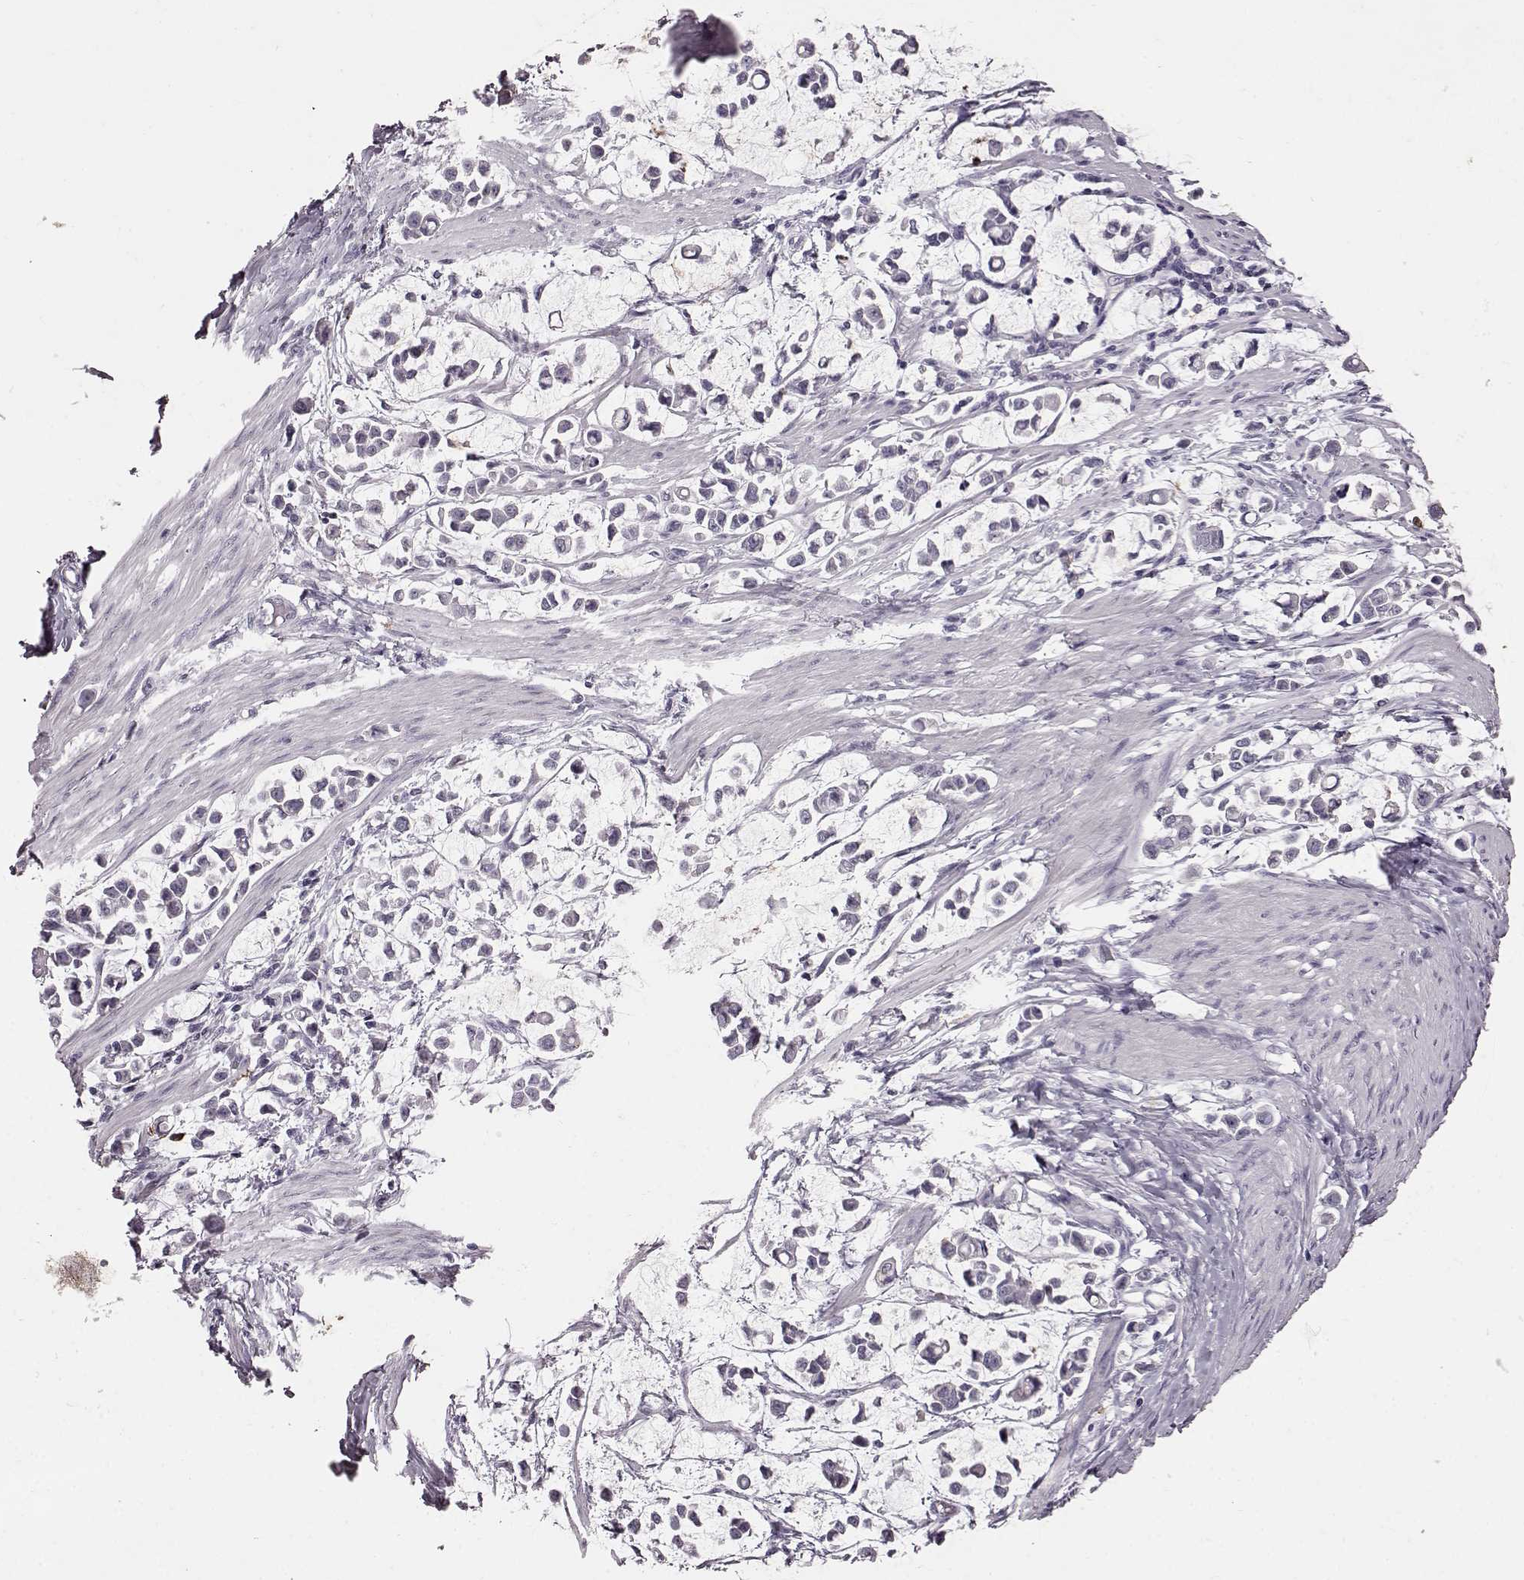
{"staining": {"intensity": "negative", "quantity": "none", "location": "none"}, "tissue": "stomach cancer", "cell_type": "Tumor cells", "image_type": "cancer", "snomed": [{"axis": "morphology", "description": "Adenocarcinoma, NOS"}, {"axis": "topography", "description": "Stomach"}], "caption": "Tumor cells show no significant protein expression in stomach adenocarcinoma.", "gene": "FUT4", "patient": {"sex": "male", "age": 82}}